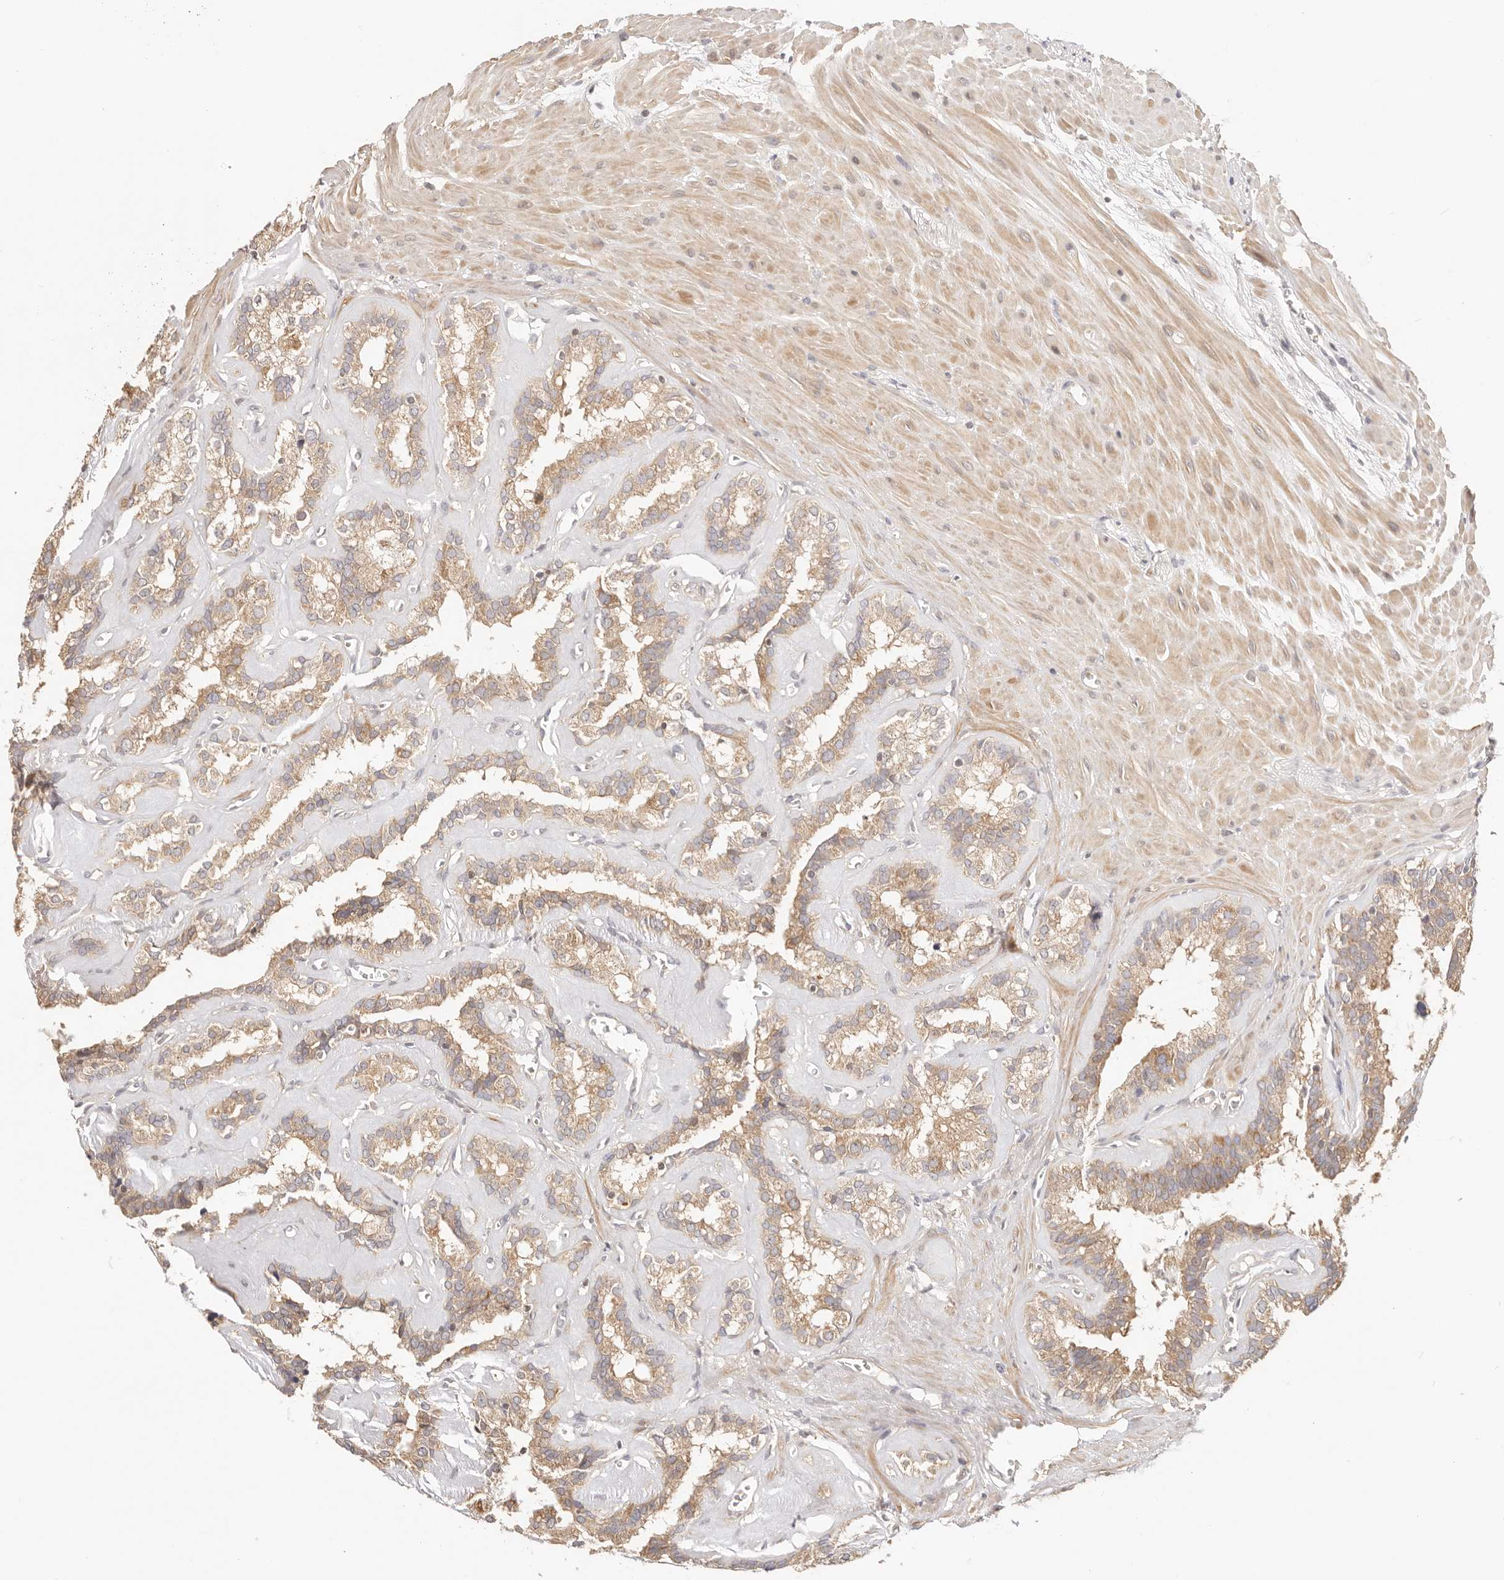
{"staining": {"intensity": "moderate", "quantity": ">75%", "location": "cytoplasmic/membranous"}, "tissue": "seminal vesicle", "cell_type": "Glandular cells", "image_type": "normal", "snomed": [{"axis": "morphology", "description": "Normal tissue, NOS"}, {"axis": "topography", "description": "Prostate"}, {"axis": "topography", "description": "Seminal veicle"}], "caption": "DAB immunohistochemical staining of unremarkable human seminal vesicle exhibits moderate cytoplasmic/membranous protein staining in about >75% of glandular cells. The protein is stained brown, and the nuclei are stained in blue (DAB IHC with brightfield microscopy, high magnification).", "gene": "KCMF1", "patient": {"sex": "male", "age": 59}}